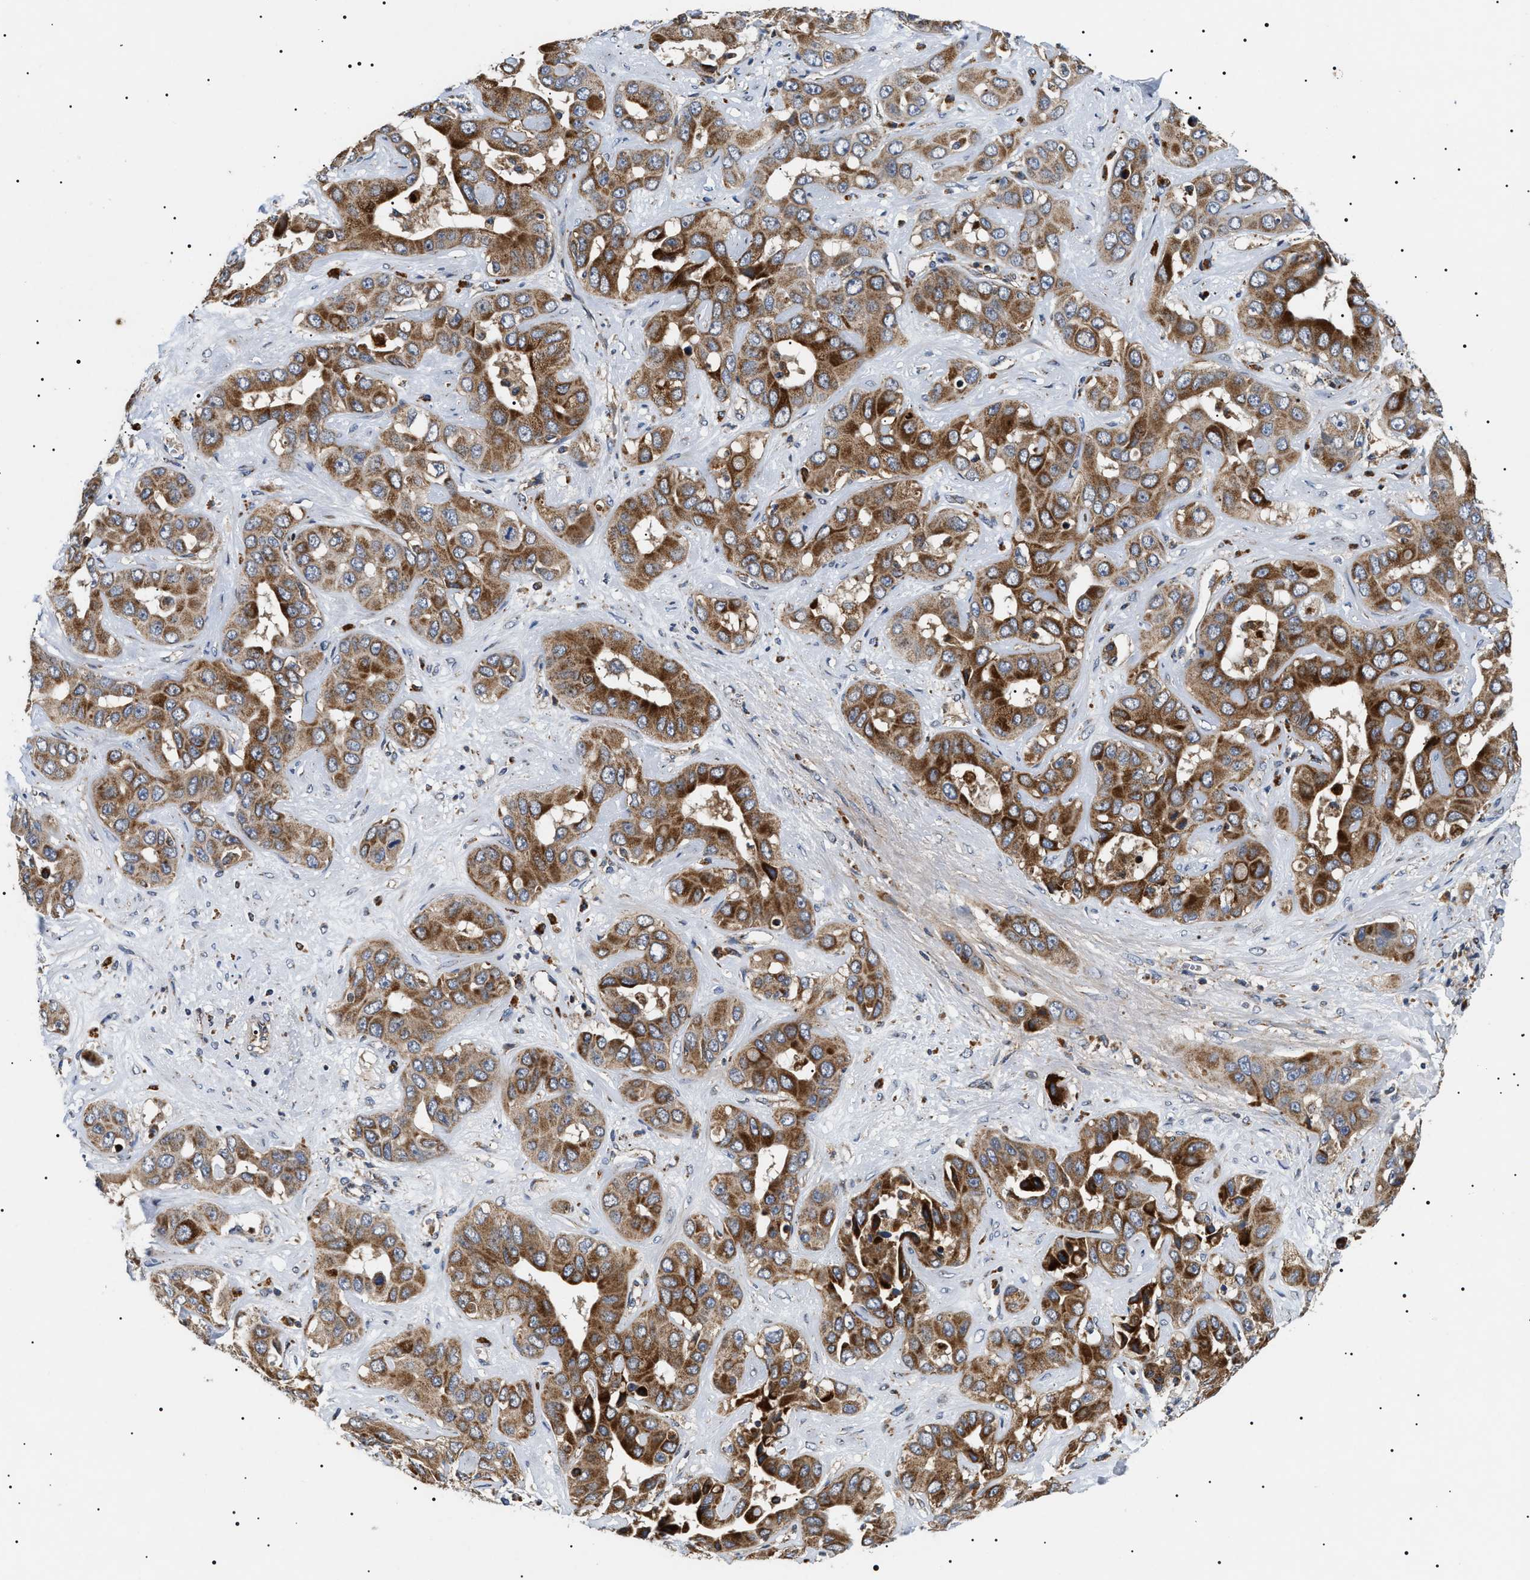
{"staining": {"intensity": "strong", "quantity": ">75%", "location": "cytoplasmic/membranous"}, "tissue": "liver cancer", "cell_type": "Tumor cells", "image_type": "cancer", "snomed": [{"axis": "morphology", "description": "Cholangiocarcinoma"}, {"axis": "topography", "description": "Liver"}], "caption": "Immunohistochemistry image of neoplastic tissue: liver cancer stained using immunohistochemistry shows high levels of strong protein expression localized specifically in the cytoplasmic/membranous of tumor cells, appearing as a cytoplasmic/membranous brown color.", "gene": "OXSM", "patient": {"sex": "female", "age": 52}}